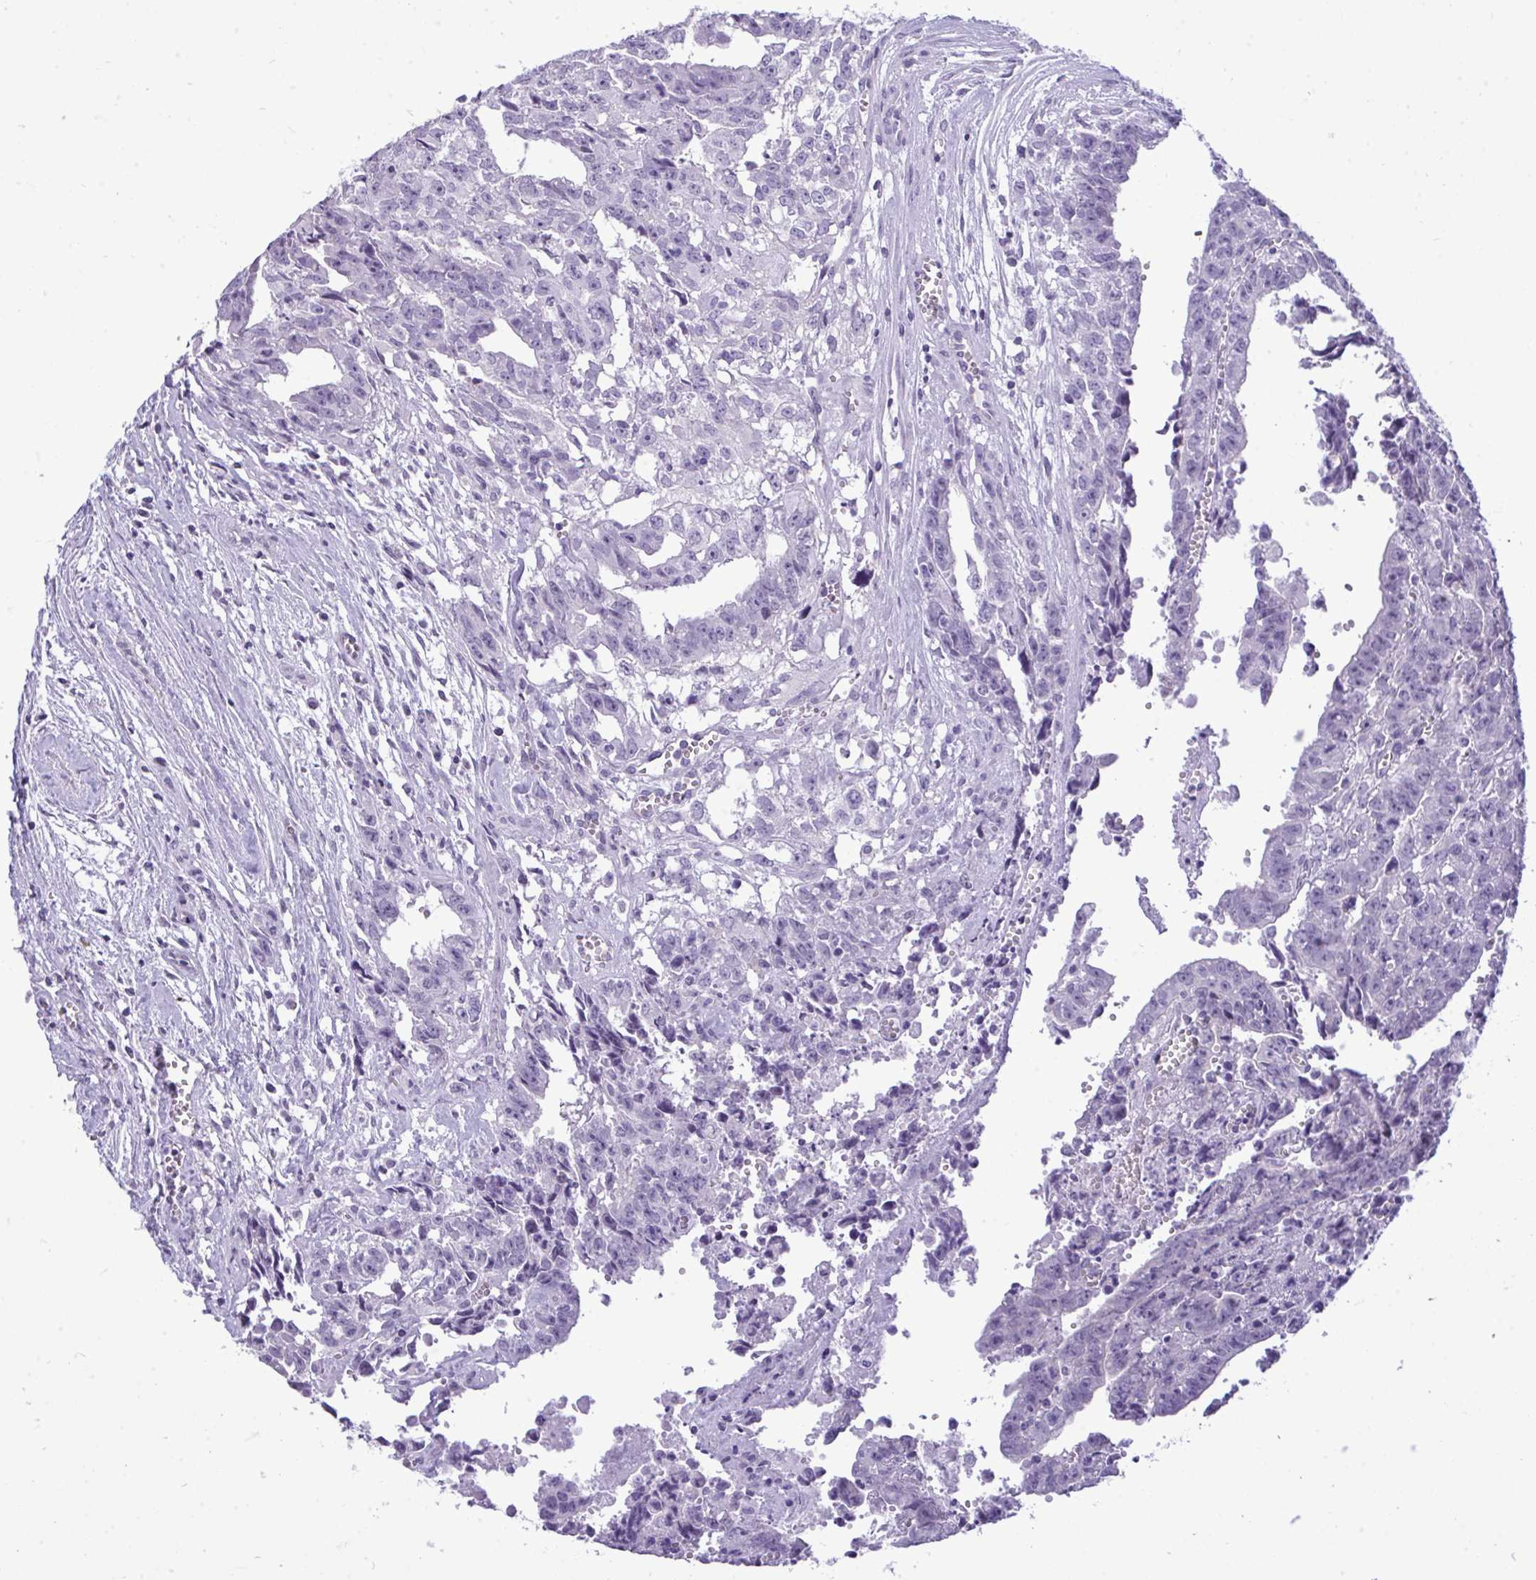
{"staining": {"intensity": "negative", "quantity": "none", "location": "none"}, "tissue": "testis cancer", "cell_type": "Tumor cells", "image_type": "cancer", "snomed": [{"axis": "morphology", "description": "Carcinoma, Embryonal, NOS"}, {"axis": "morphology", "description": "Teratoma, malignant, NOS"}, {"axis": "topography", "description": "Testis"}], "caption": "Testis cancer stained for a protein using immunohistochemistry exhibits no expression tumor cells.", "gene": "PRM2", "patient": {"sex": "male", "age": 24}}